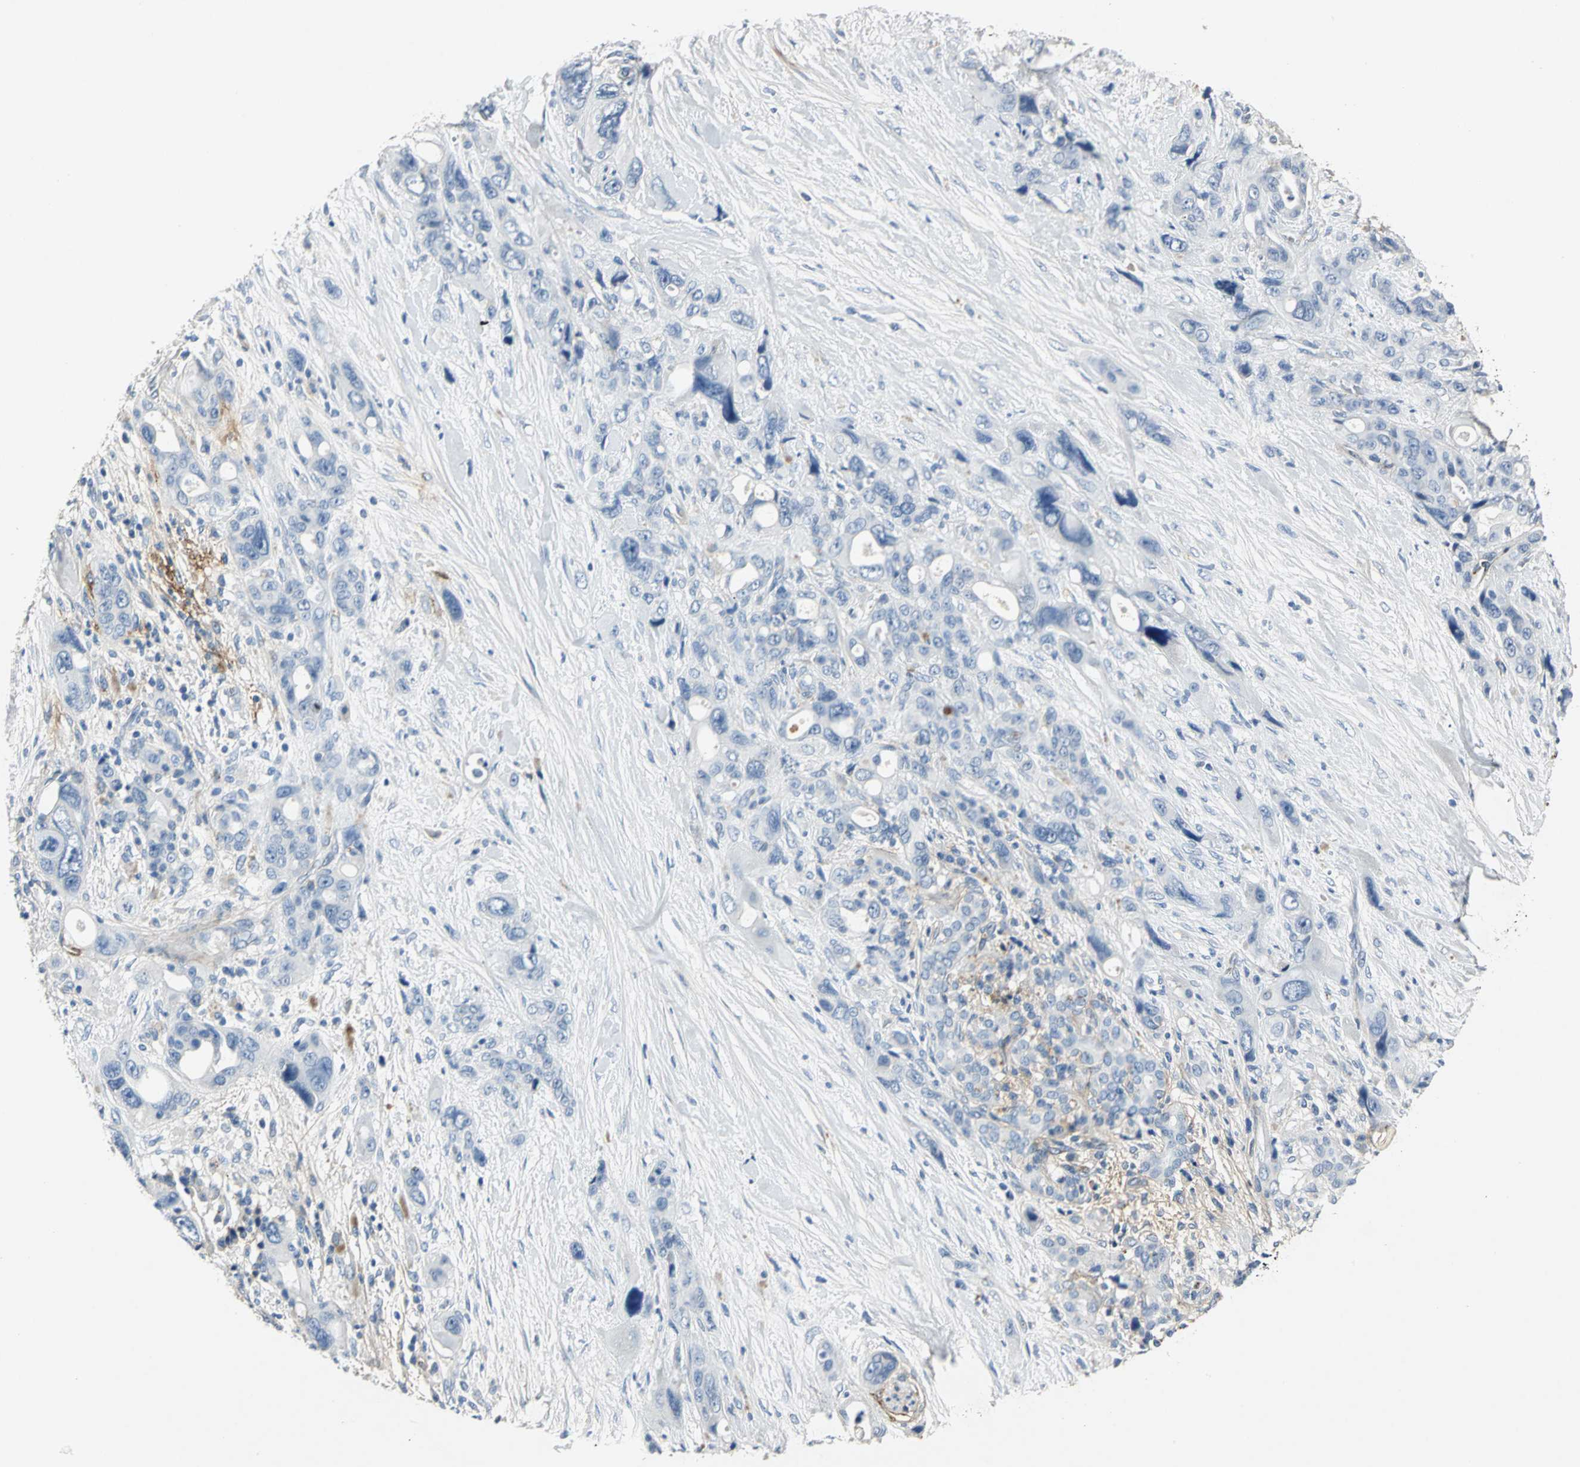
{"staining": {"intensity": "negative", "quantity": "none", "location": "none"}, "tissue": "pancreatic cancer", "cell_type": "Tumor cells", "image_type": "cancer", "snomed": [{"axis": "morphology", "description": "Adenocarcinoma, NOS"}, {"axis": "topography", "description": "Pancreas"}], "caption": "Adenocarcinoma (pancreatic) was stained to show a protein in brown. There is no significant expression in tumor cells.", "gene": "EFNB3", "patient": {"sex": "male", "age": 46}}